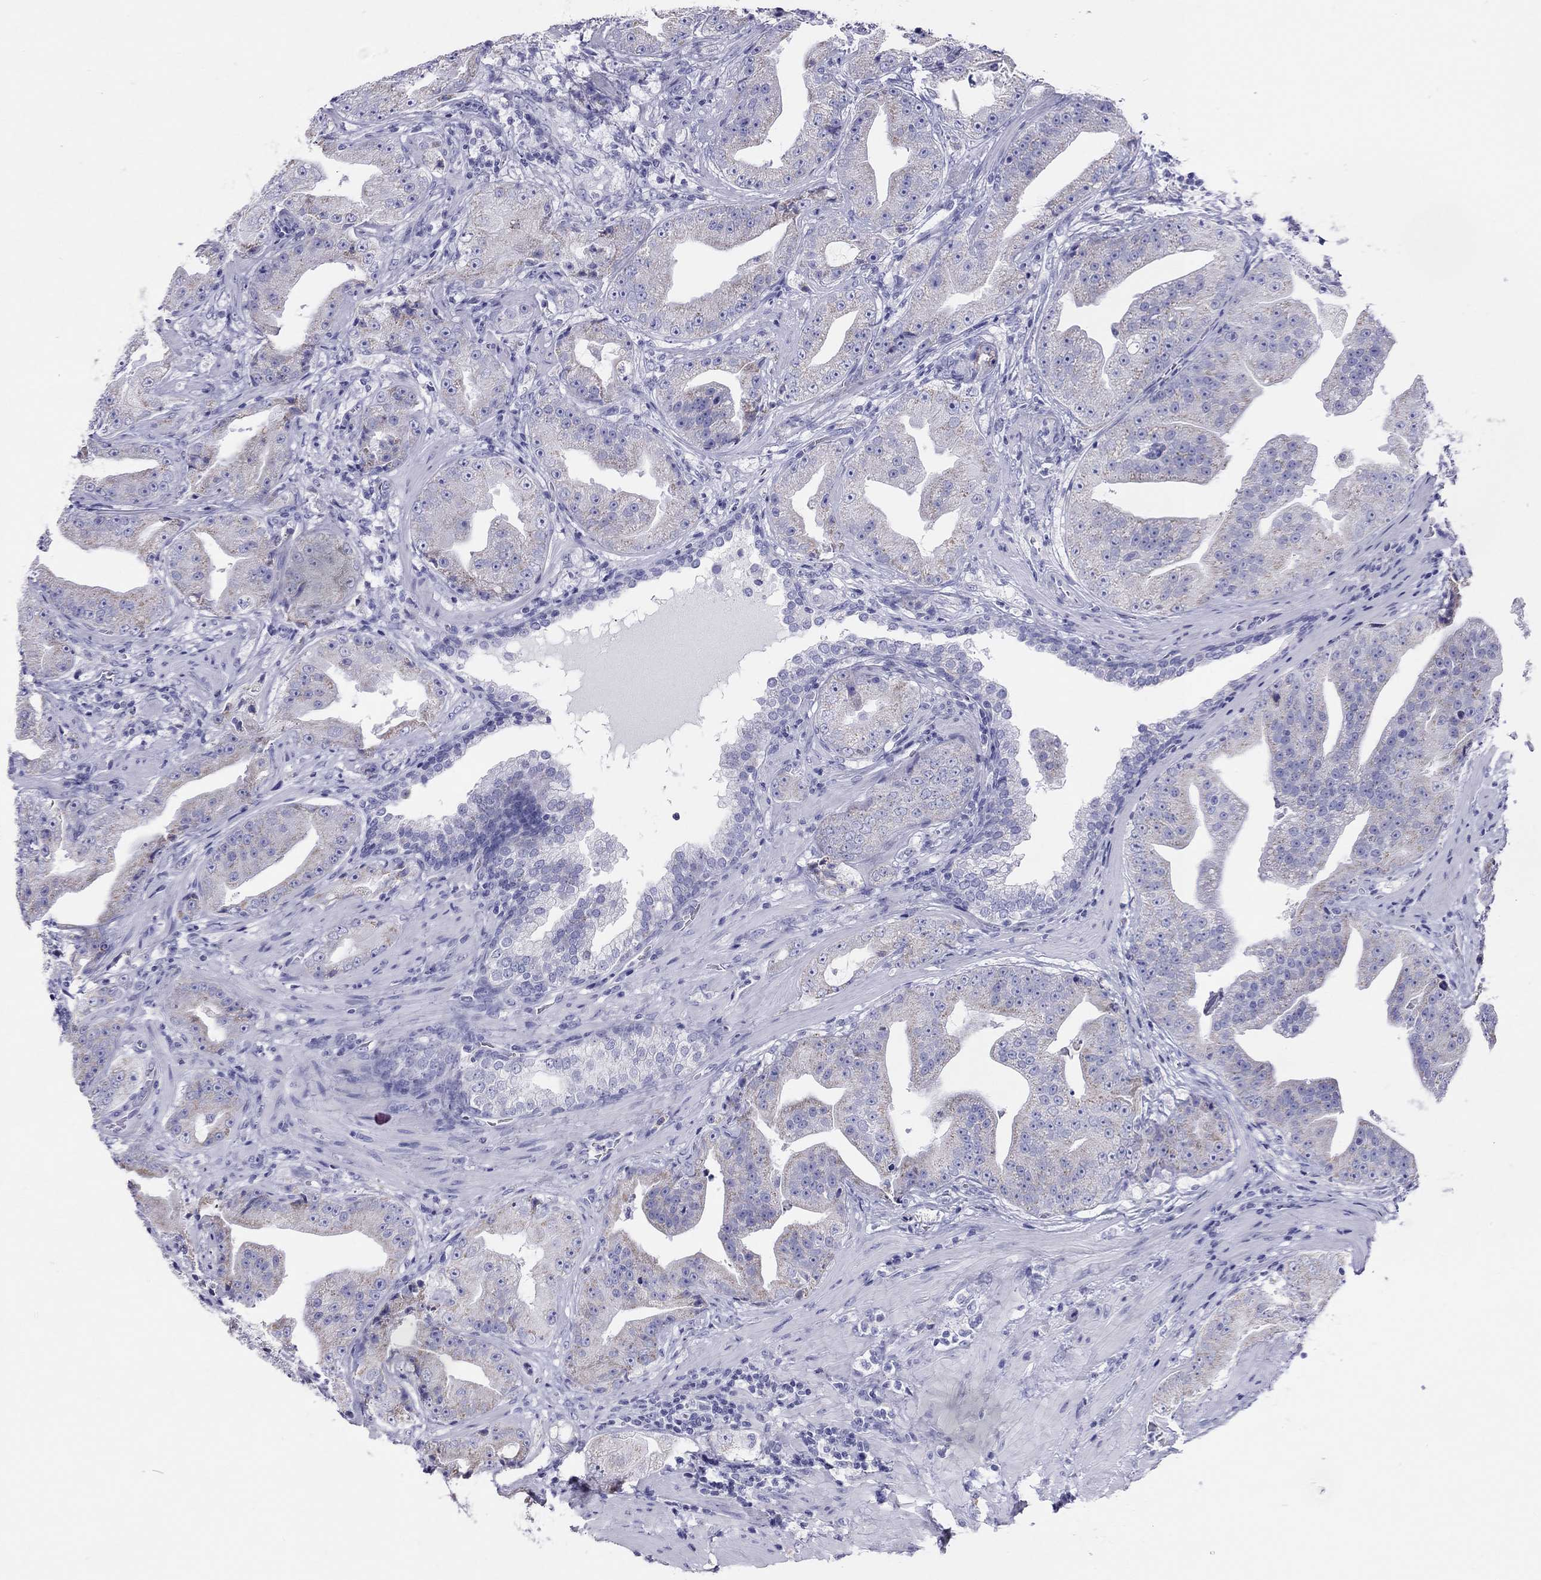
{"staining": {"intensity": "weak", "quantity": "<25%", "location": "cytoplasmic/membranous"}, "tissue": "prostate cancer", "cell_type": "Tumor cells", "image_type": "cancer", "snomed": [{"axis": "morphology", "description": "Adenocarcinoma, Low grade"}, {"axis": "topography", "description": "Prostate"}], "caption": "Image shows no protein expression in tumor cells of prostate adenocarcinoma (low-grade) tissue.", "gene": "DPY19L2", "patient": {"sex": "male", "age": 62}}